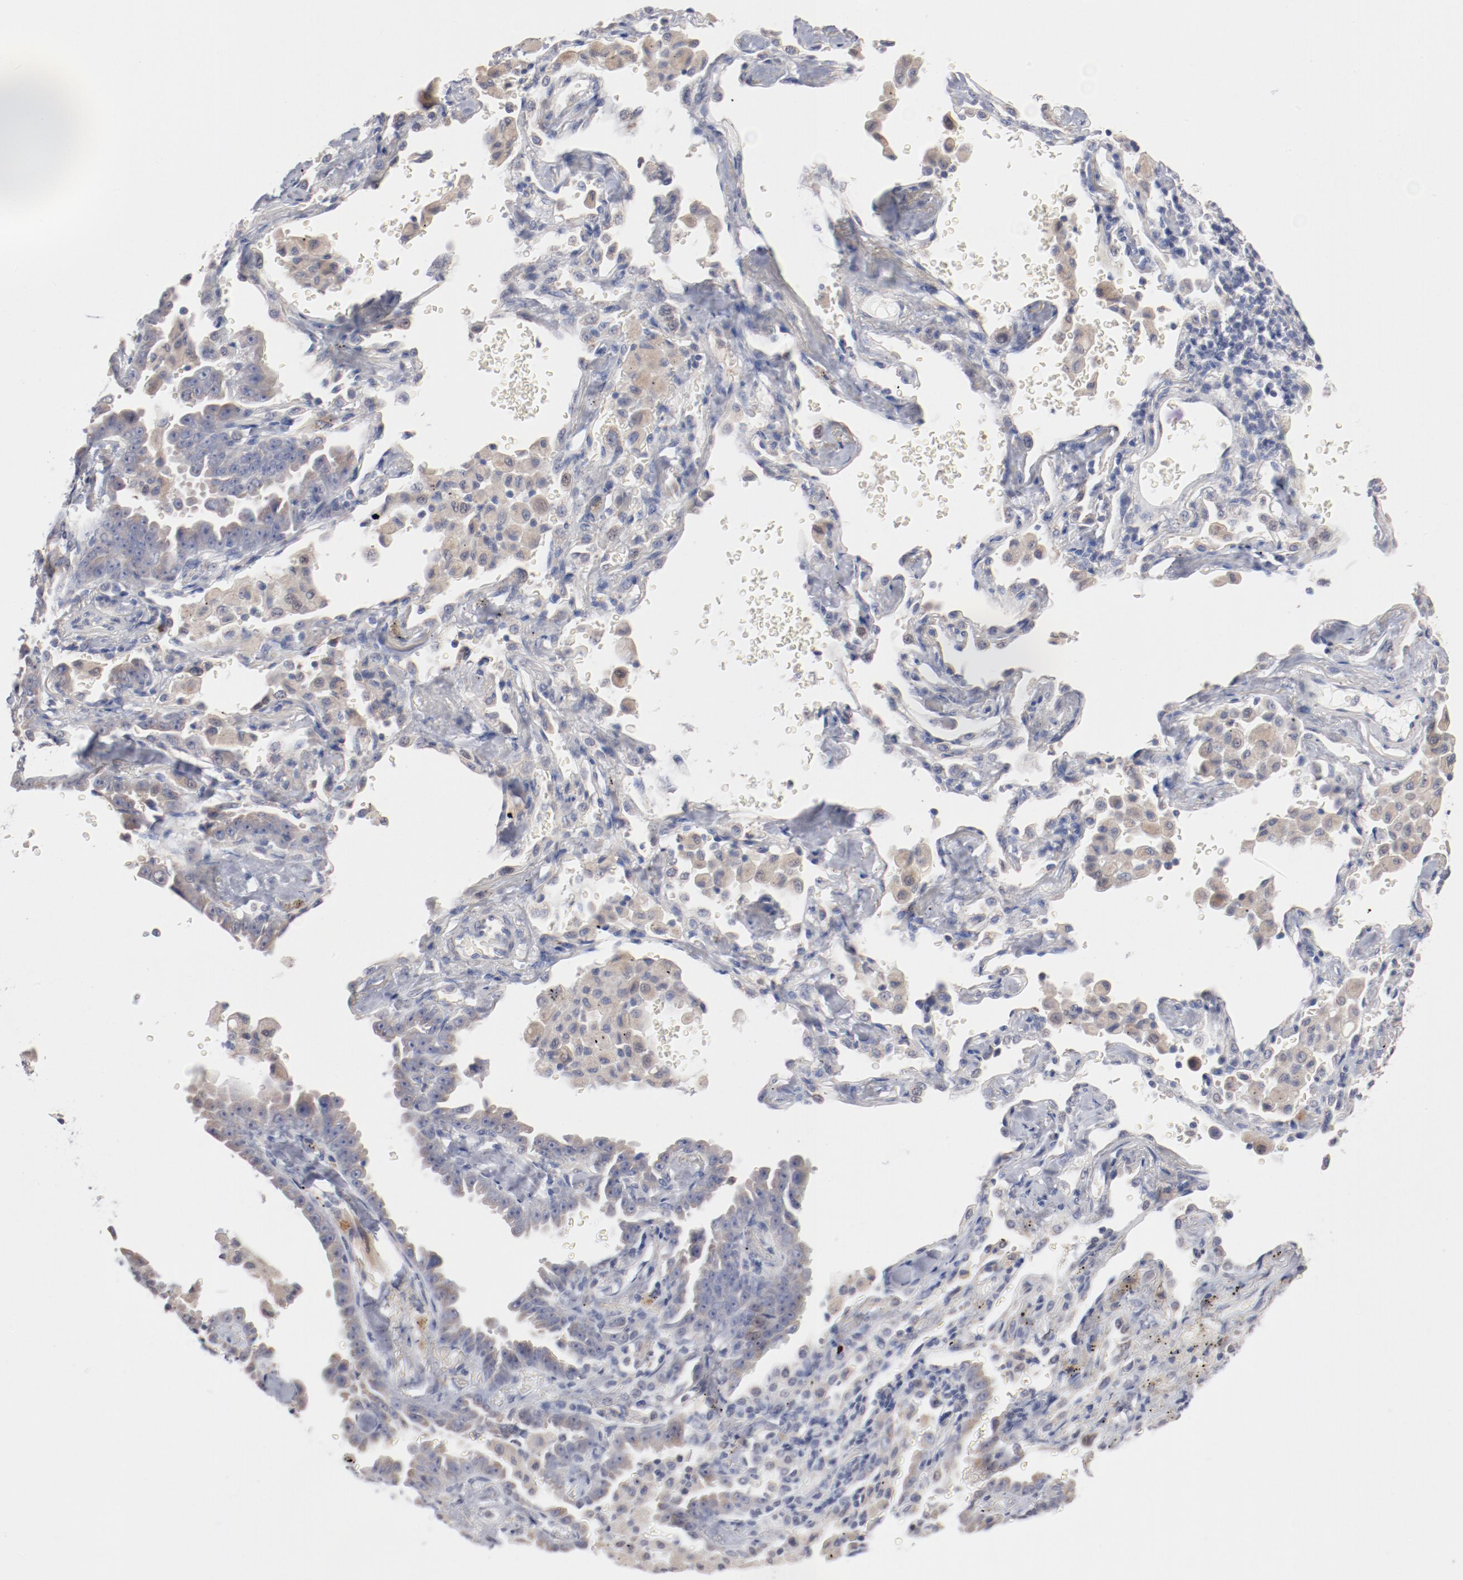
{"staining": {"intensity": "weak", "quantity": ">75%", "location": "cytoplasmic/membranous"}, "tissue": "lung cancer", "cell_type": "Tumor cells", "image_type": "cancer", "snomed": [{"axis": "morphology", "description": "Adenocarcinoma, NOS"}, {"axis": "topography", "description": "Lung"}], "caption": "Brown immunohistochemical staining in human lung cancer displays weak cytoplasmic/membranous expression in approximately >75% of tumor cells.", "gene": "AK7", "patient": {"sex": "female", "age": 64}}